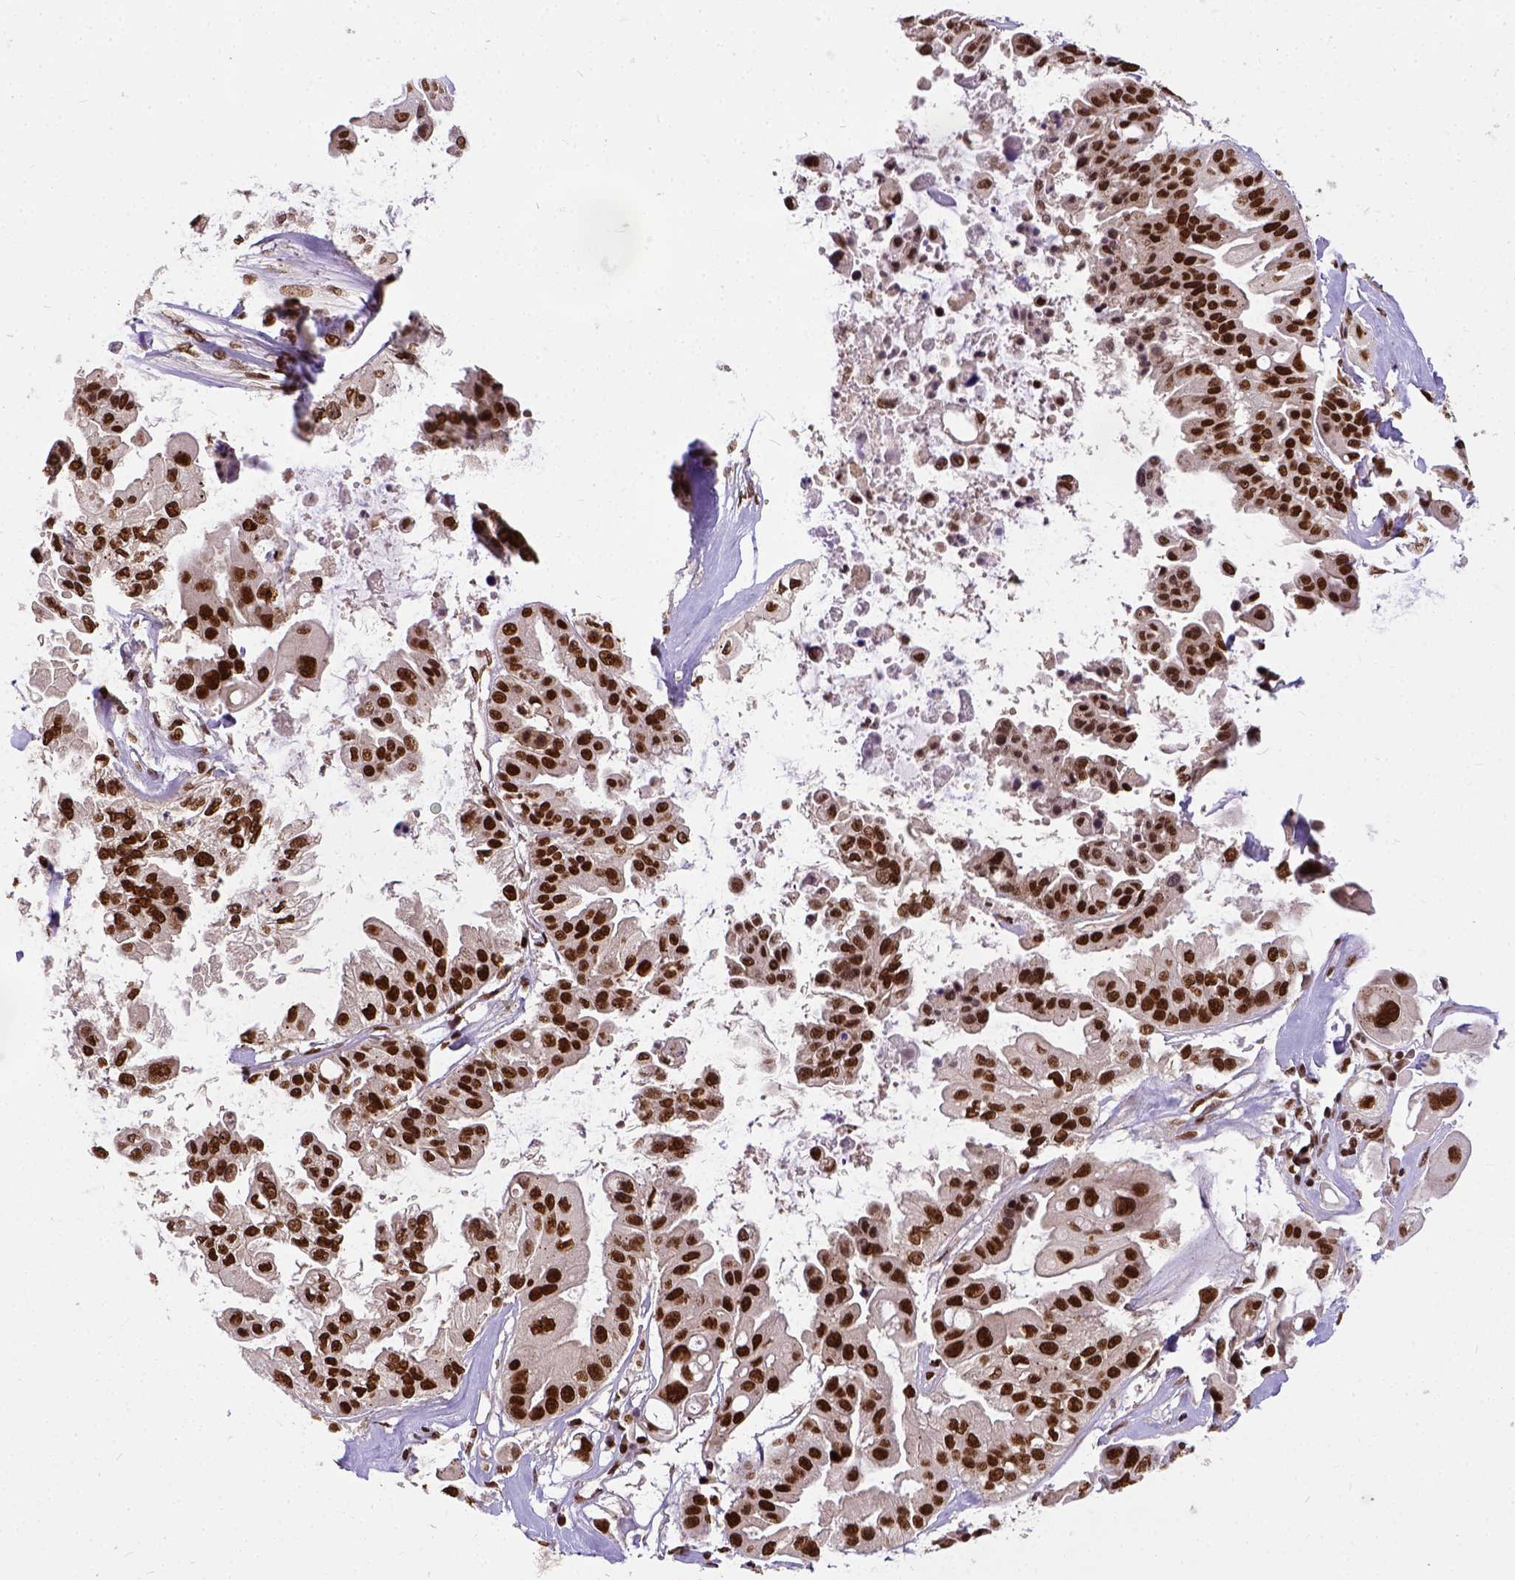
{"staining": {"intensity": "strong", "quantity": ">75%", "location": "nuclear"}, "tissue": "ovarian cancer", "cell_type": "Tumor cells", "image_type": "cancer", "snomed": [{"axis": "morphology", "description": "Cystadenocarcinoma, serous, NOS"}, {"axis": "topography", "description": "Ovary"}], "caption": "A histopathology image of serous cystadenocarcinoma (ovarian) stained for a protein exhibits strong nuclear brown staining in tumor cells.", "gene": "NACC1", "patient": {"sex": "female", "age": 56}}